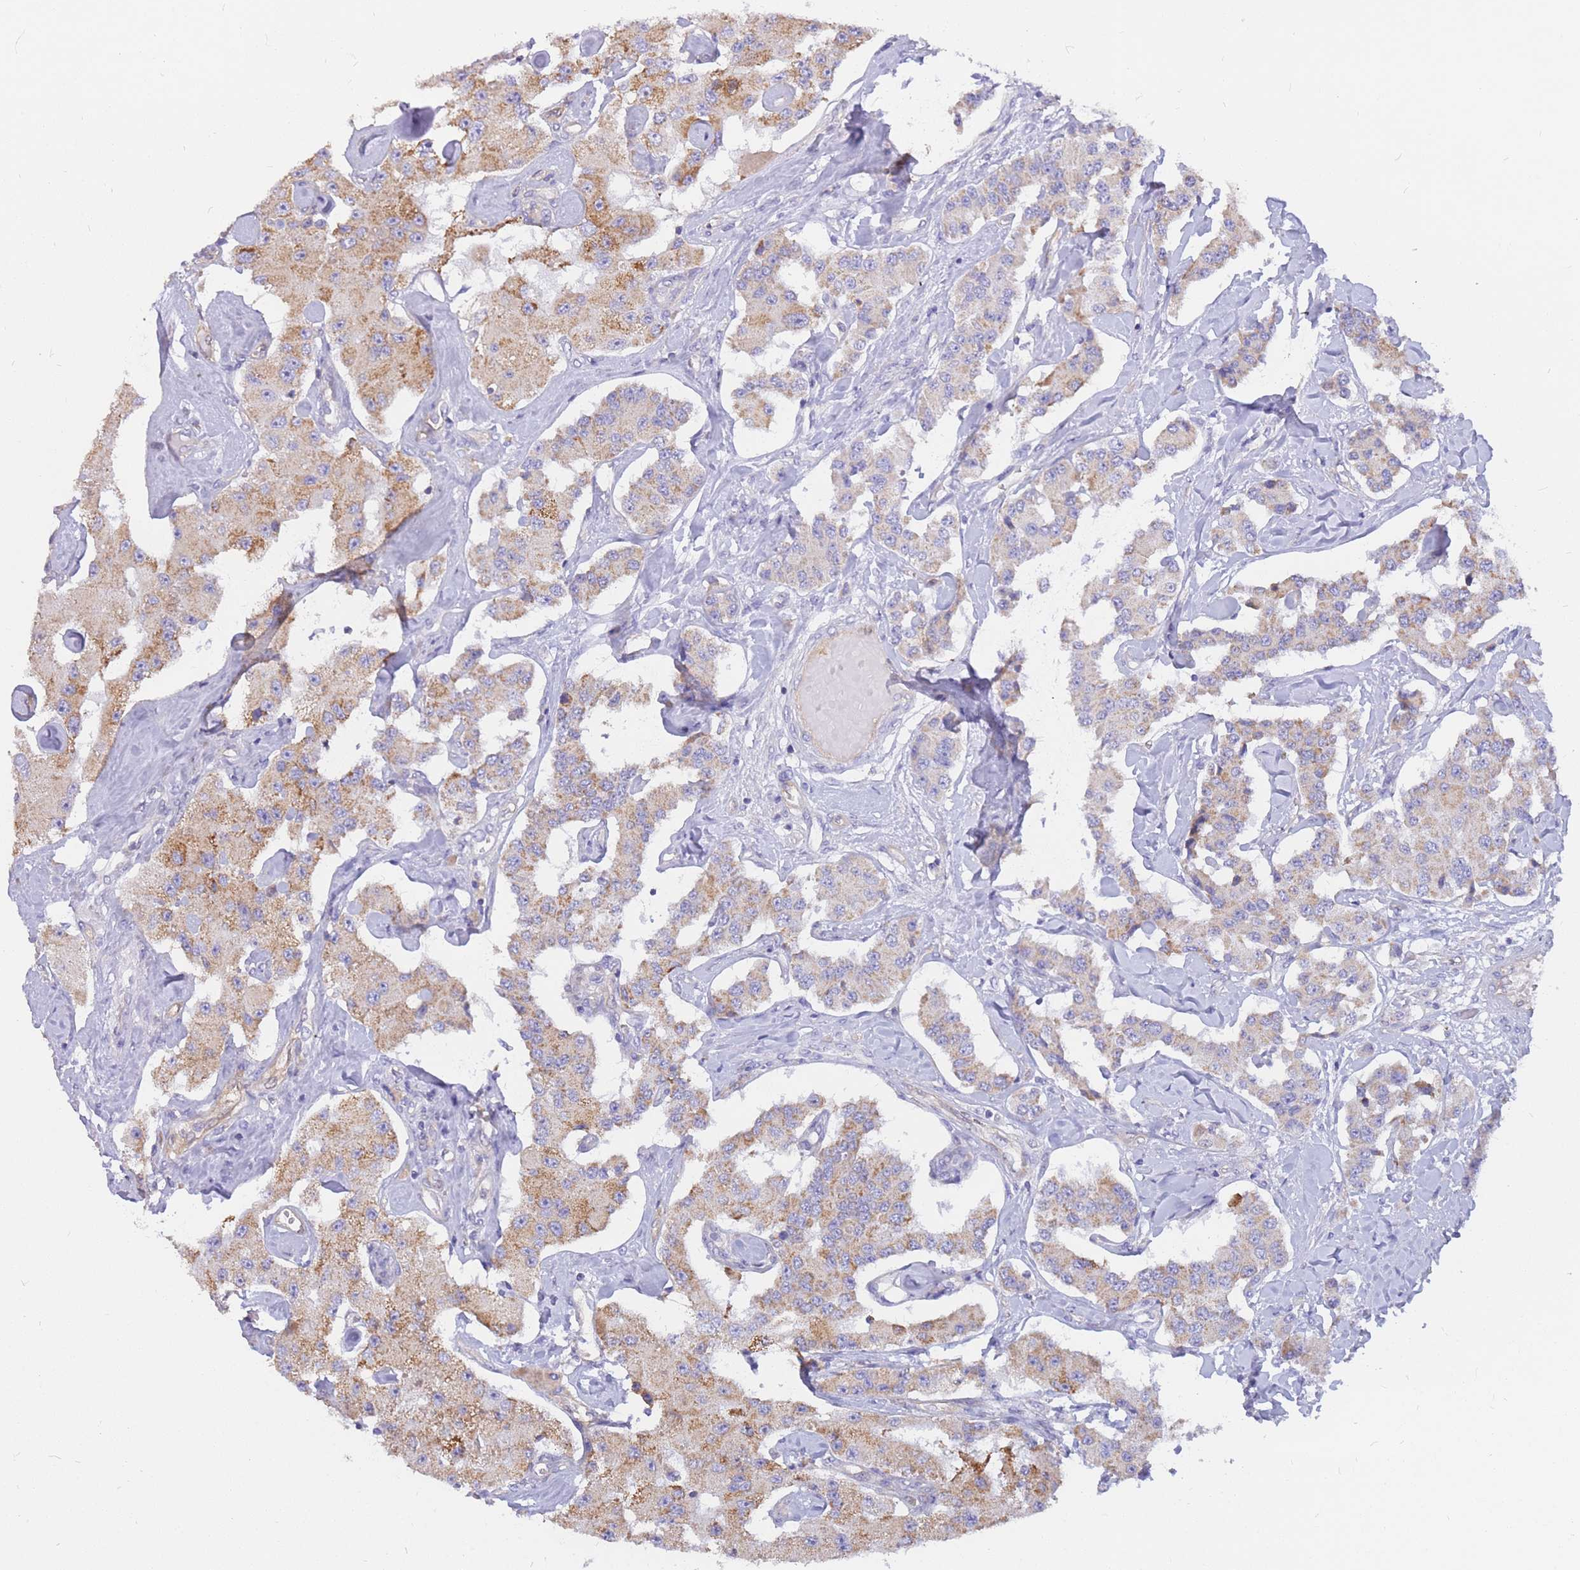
{"staining": {"intensity": "moderate", "quantity": ">75%", "location": "cytoplasmic/membranous"}, "tissue": "carcinoid", "cell_type": "Tumor cells", "image_type": "cancer", "snomed": [{"axis": "morphology", "description": "Carcinoid, malignant, NOS"}, {"axis": "topography", "description": "Pancreas"}], "caption": "DAB immunohistochemical staining of carcinoid exhibits moderate cytoplasmic/membranous protein staining in approximately >75% of tumor cells. The protein is shown in brown color, while the nuclei are stained blue.", "gene": "SULT1A1", "patient": {"sex": "male", "age": 41}}